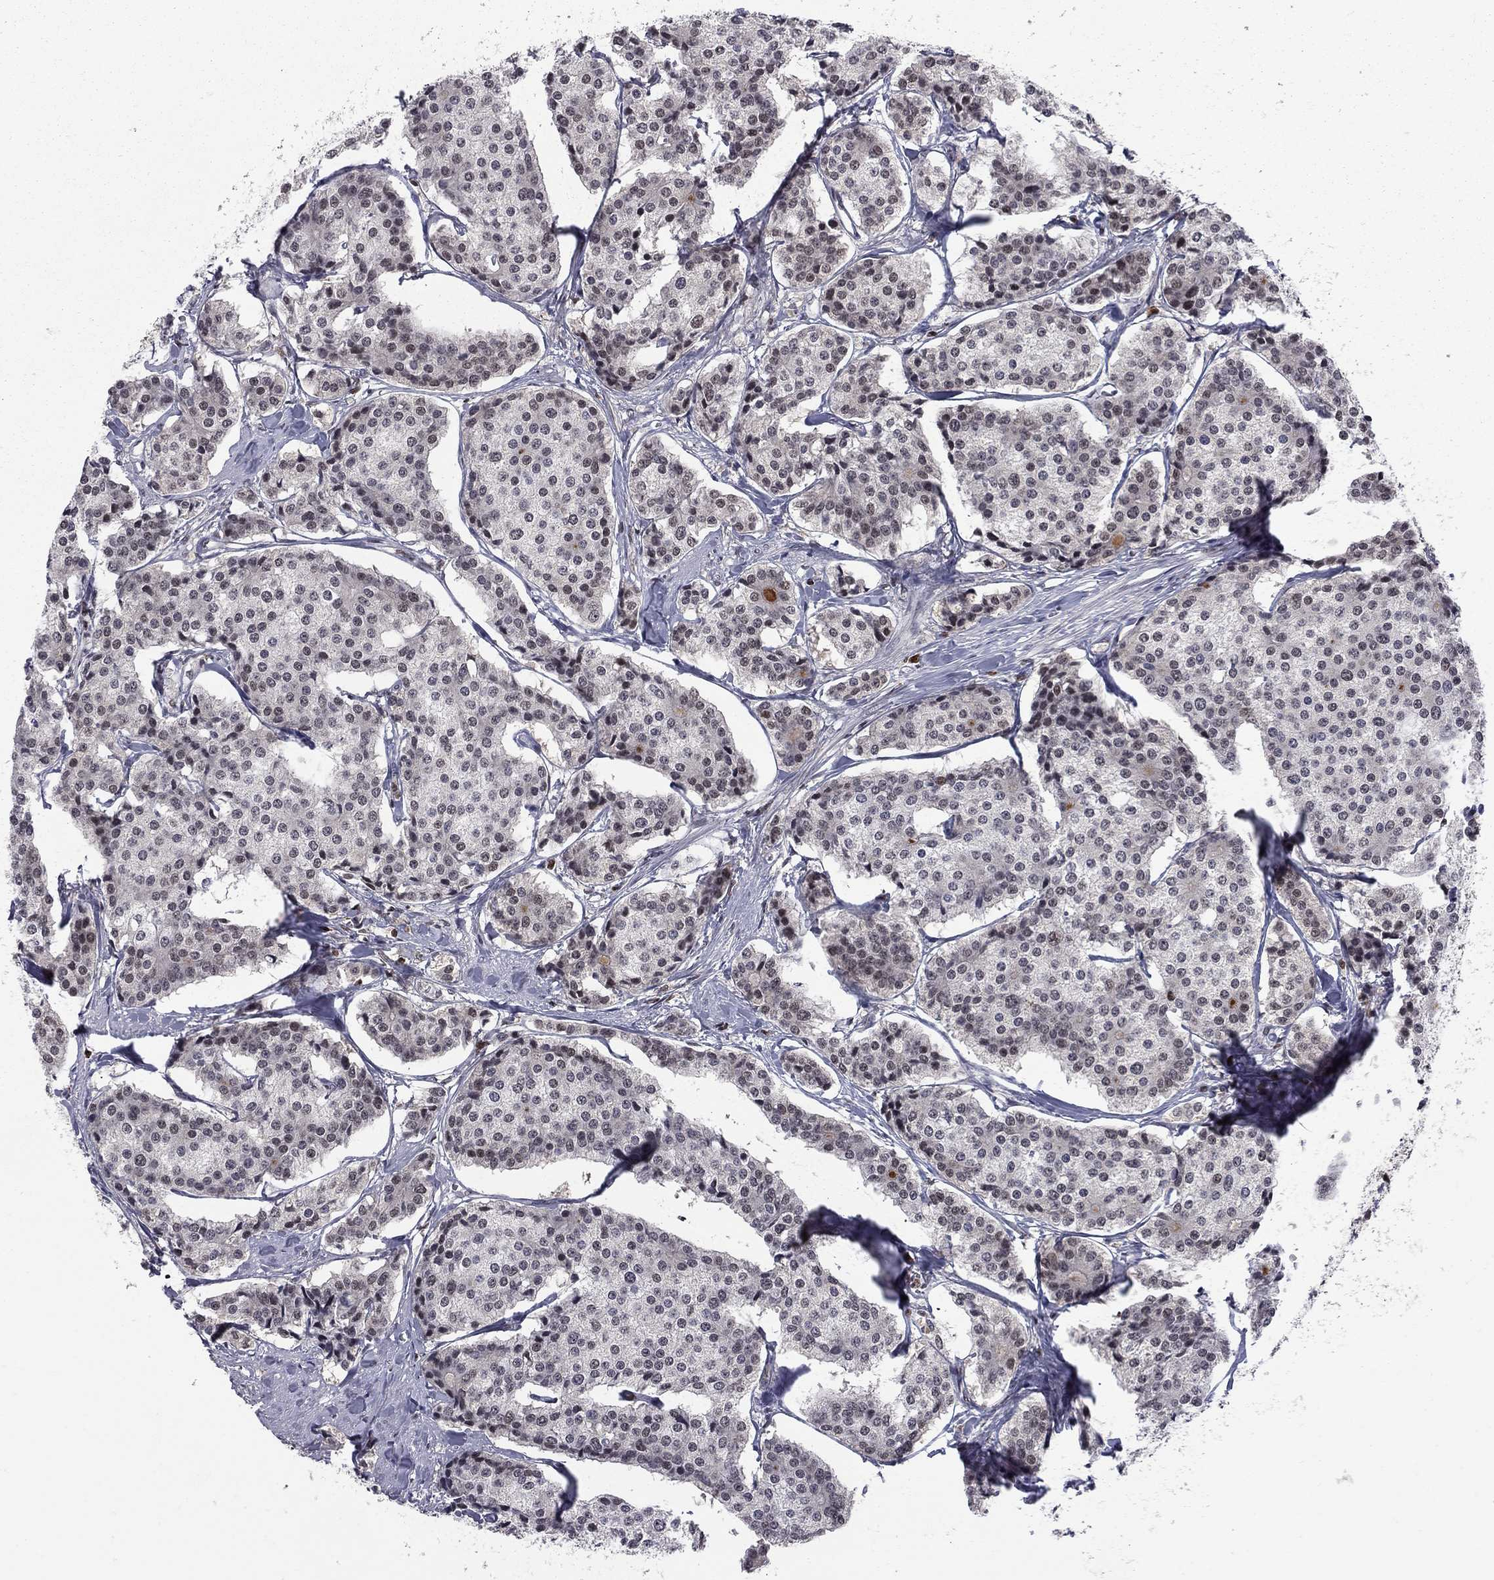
{"staining": {"intensity": "negative", "quantity": "none", "location": "none"}, "tissue": "carcinoid", "cell_type": "Tumor cells", "image_type": "cancer", "snomed": [{"axis": "morphology", "description": "Carcinoid, malignant, NOS"}, {"axis": "topography", "description": "Small intestine"}], "caption": "Tumor cells show no significant staining in carcinoid. (DAB (3,3'-diaminobenzidine) immunohistochemistry (IHC) with hematoxylin counter stain).", "gene": "RNASEH2C", "patient": {"sex": "female", "age": 65}}